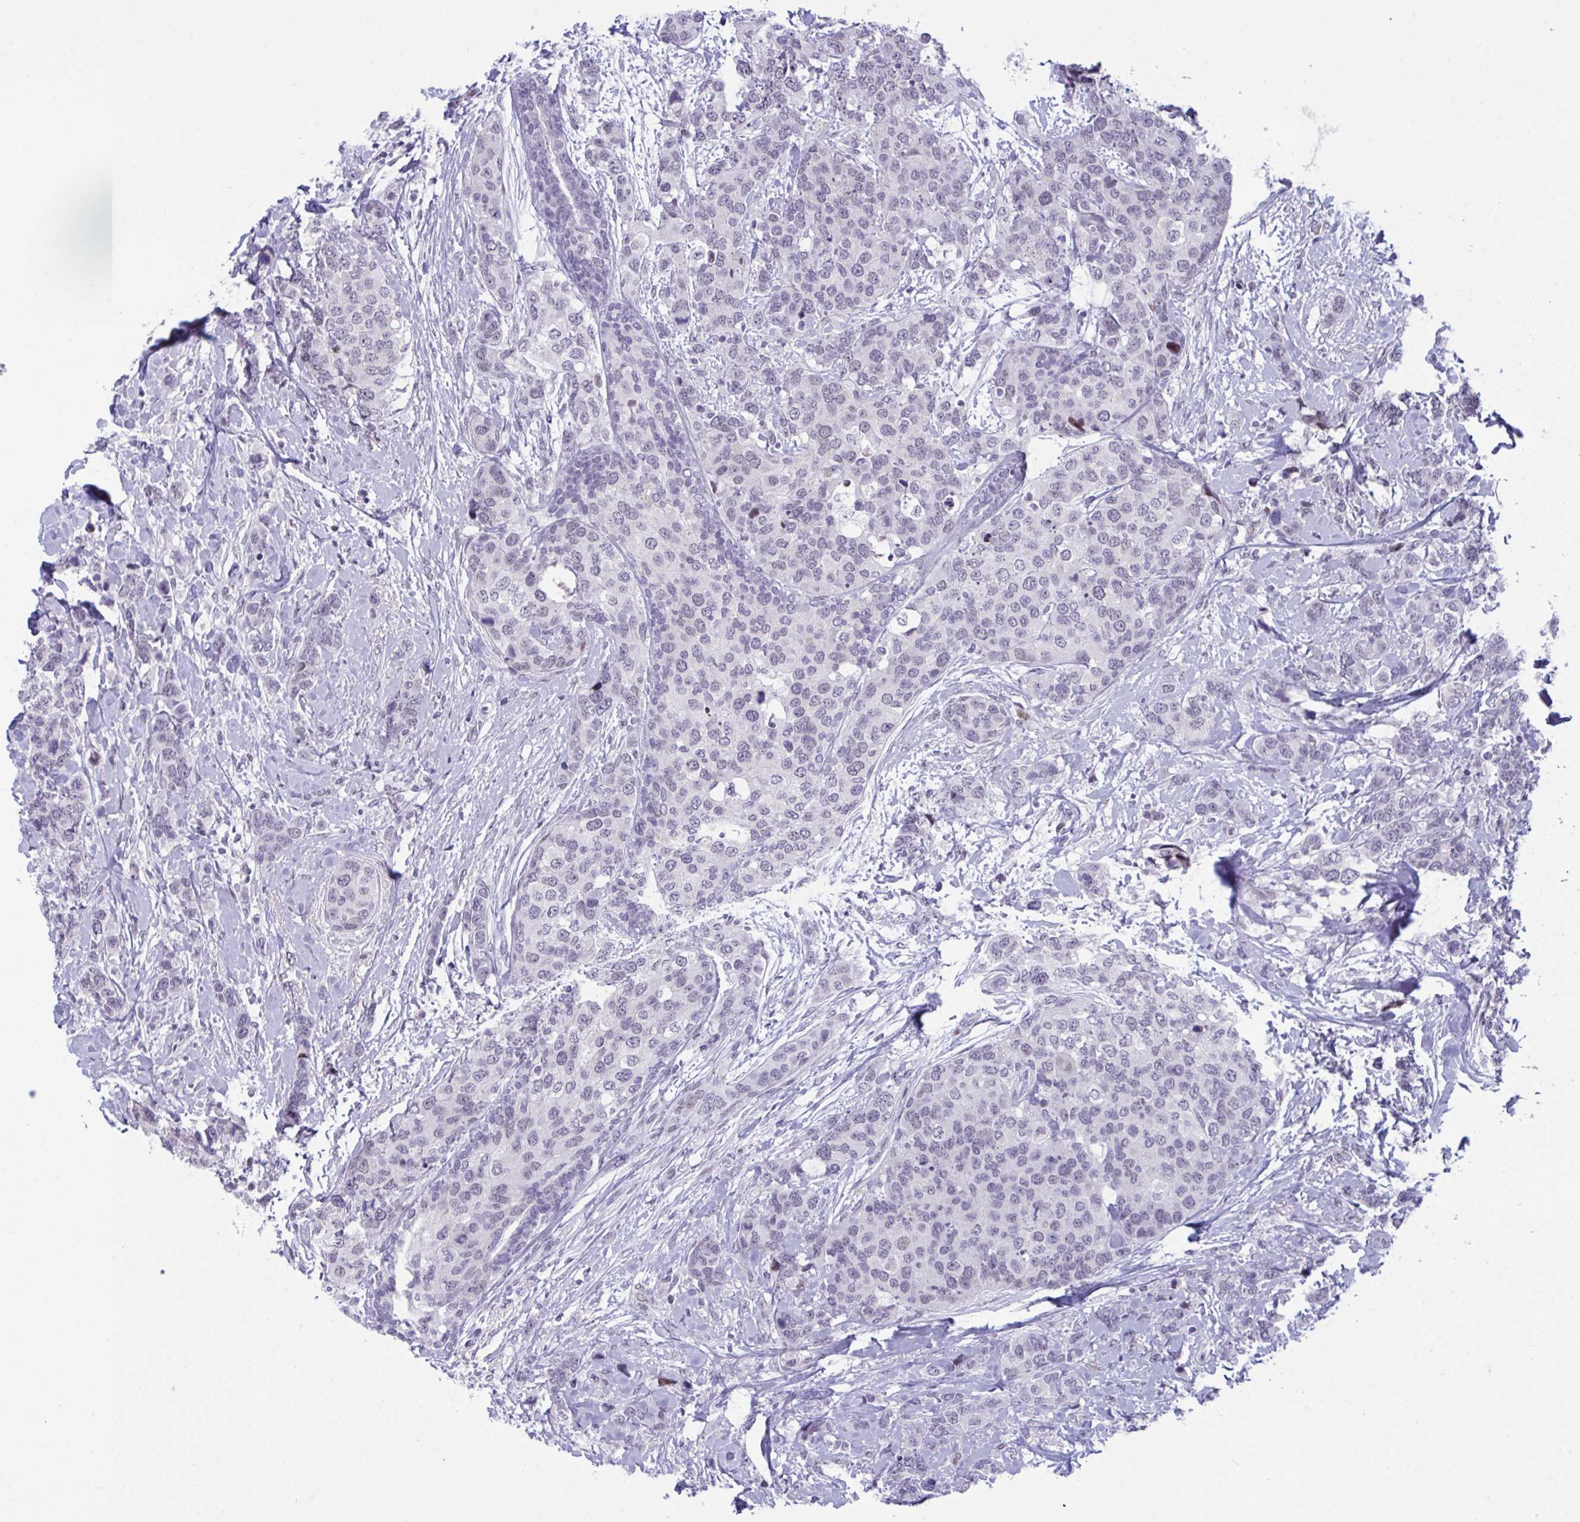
{"staining": {"intensity": "negative", "quantity": "none", "location": "none"}, "tissue": "breast cancer", "cell_type": "Tumor cells", "image_type": "cancer", "snomed": [{"axis": "morphology", "description": "Lobular carcinoma"}, {"axis": "topography", "description": "Breast"}], "caption": "A micrograph of human breast cancer (lobular carcinoma) is negative for staining in tumor cells.", "gene": "ZFHX3", "patient": {"sex": "female", "age": 59}}